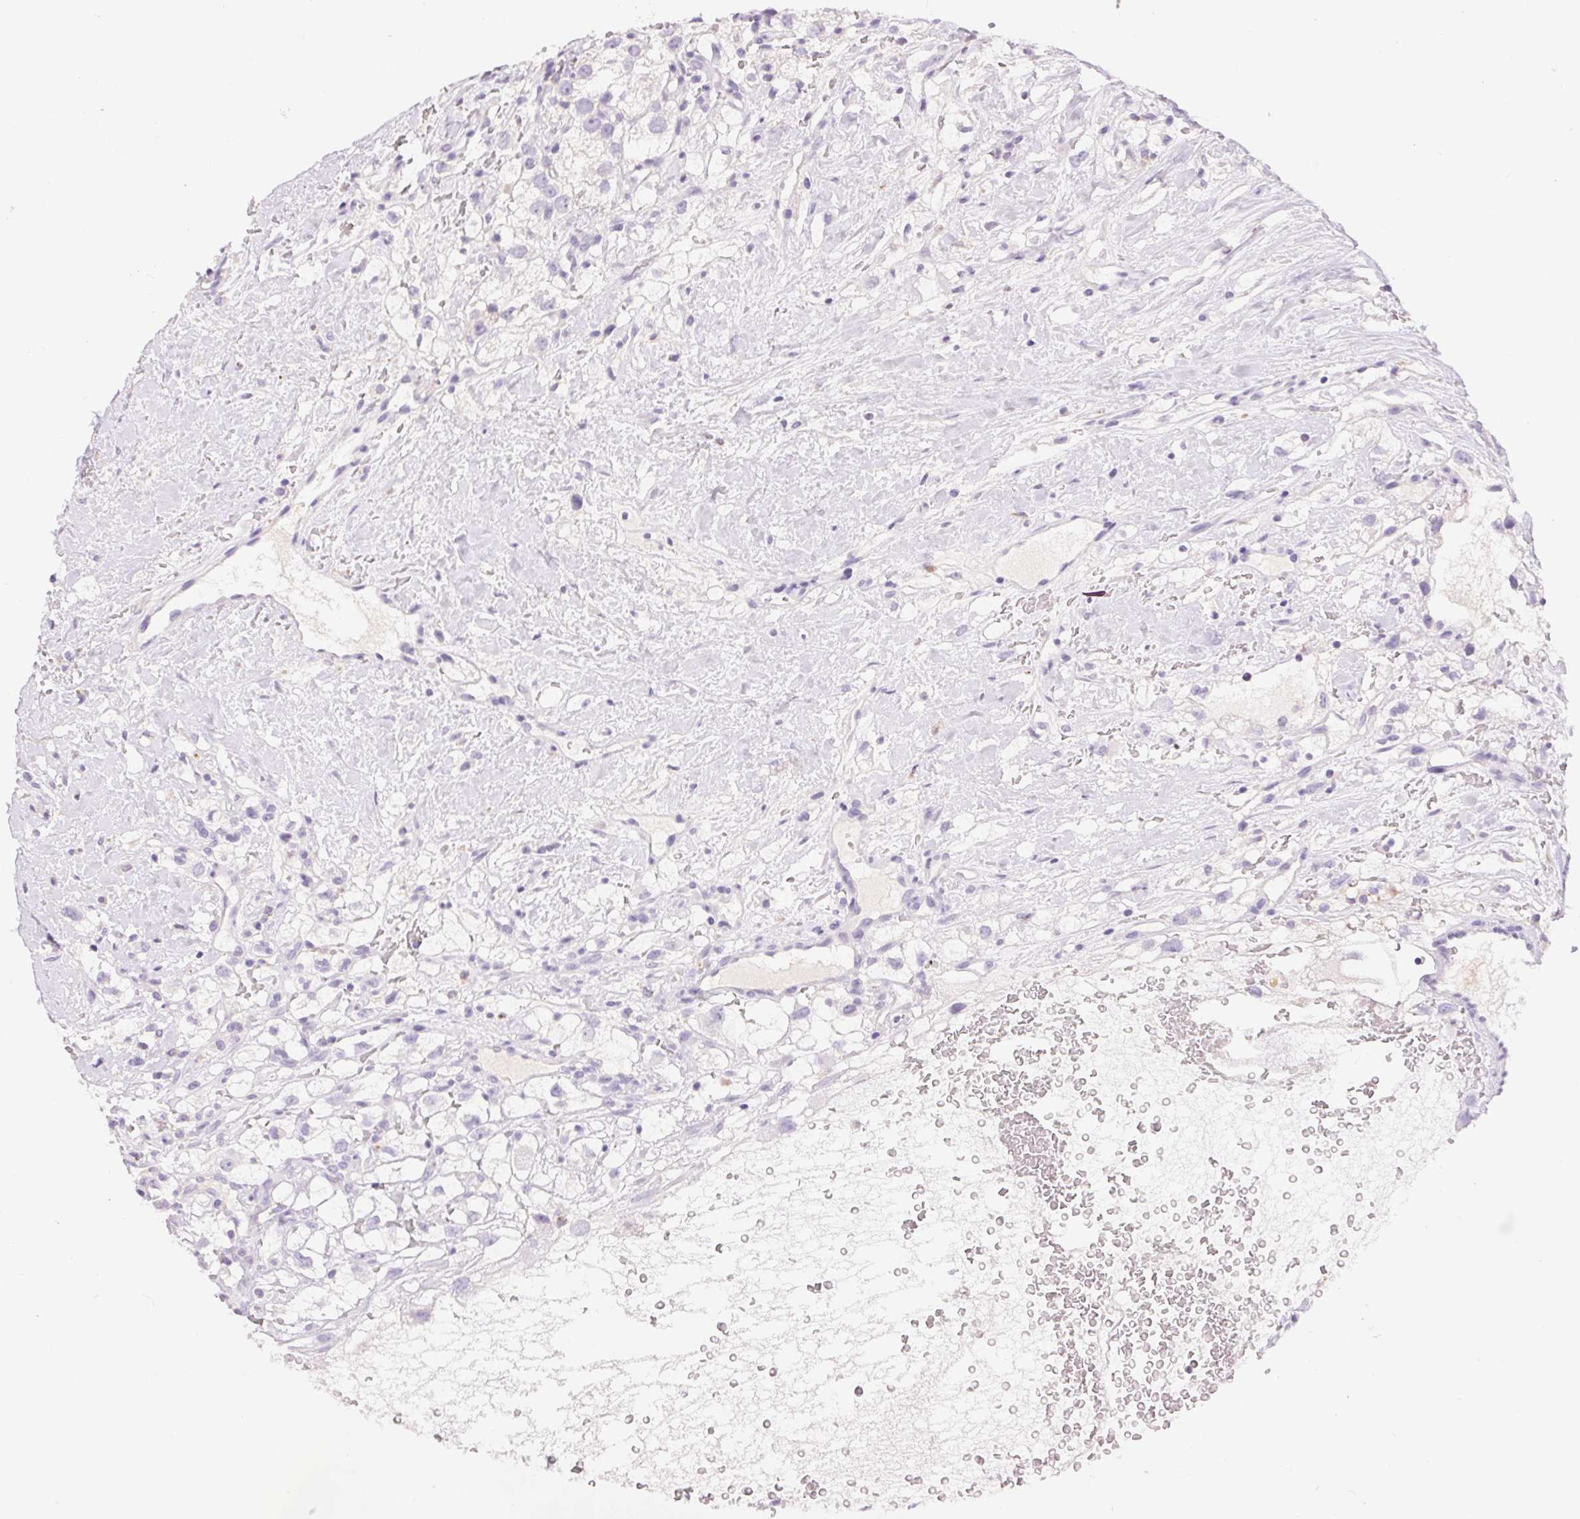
{"staining": {"intensity": "negative", "quantity": "none", "location": "none"}, "tissue": "renal cancer", "cell_type": "Tumor cells", "image_type": "cancer", "snomed": [{"axis": "morphology", "description": "Adenocarcinoma, NOS"}, {"axis": "topography", "description": "Kidney"}], "caption": "The IHC micrograph has no significant positivity in tumor cells of renal cancer tissue.", "gene": "PNLIPRP3", "patient": {"sex": "male", "age": 59}}